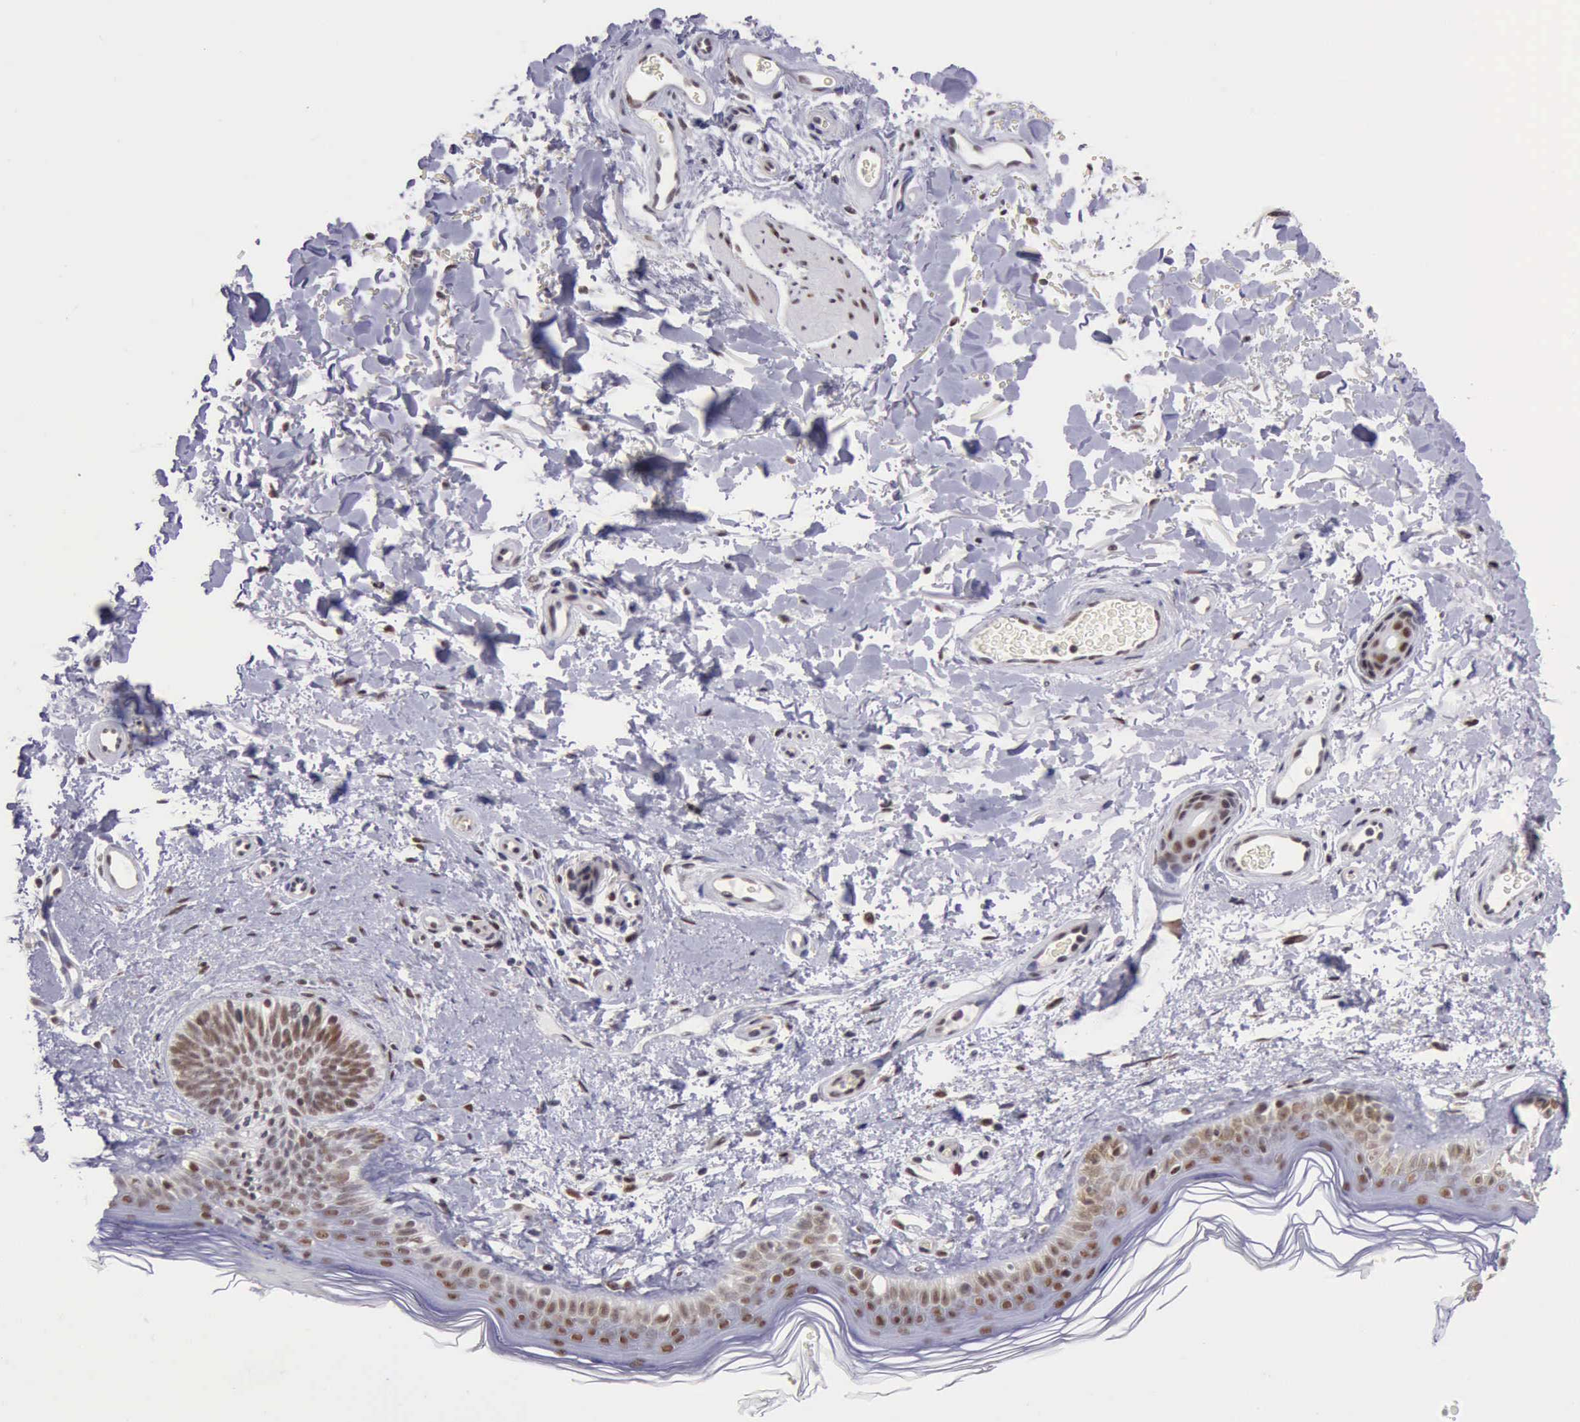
{"staining": {"intensity": "moderate", "quantity": ">75%", "location": "nuclear"}, "tissue": "skin", "cell_type": "Fibroblasts", "image_type": "normal", "snomed": [{"axis": "morphology", "description": "Normal tissue, NOS"}, {"axis": "topography", "description": "Skin"}], "caption": "The immunohistochemical stain labels moderate nuclear expression in fibroblasts of normal skin. Using DAB (brown) and hematoxylin (blue) stains, captured at high magnification using brightfield microscopy.", "gene": "ERCC4", "patient": {"sex": "male", "age": 63}}